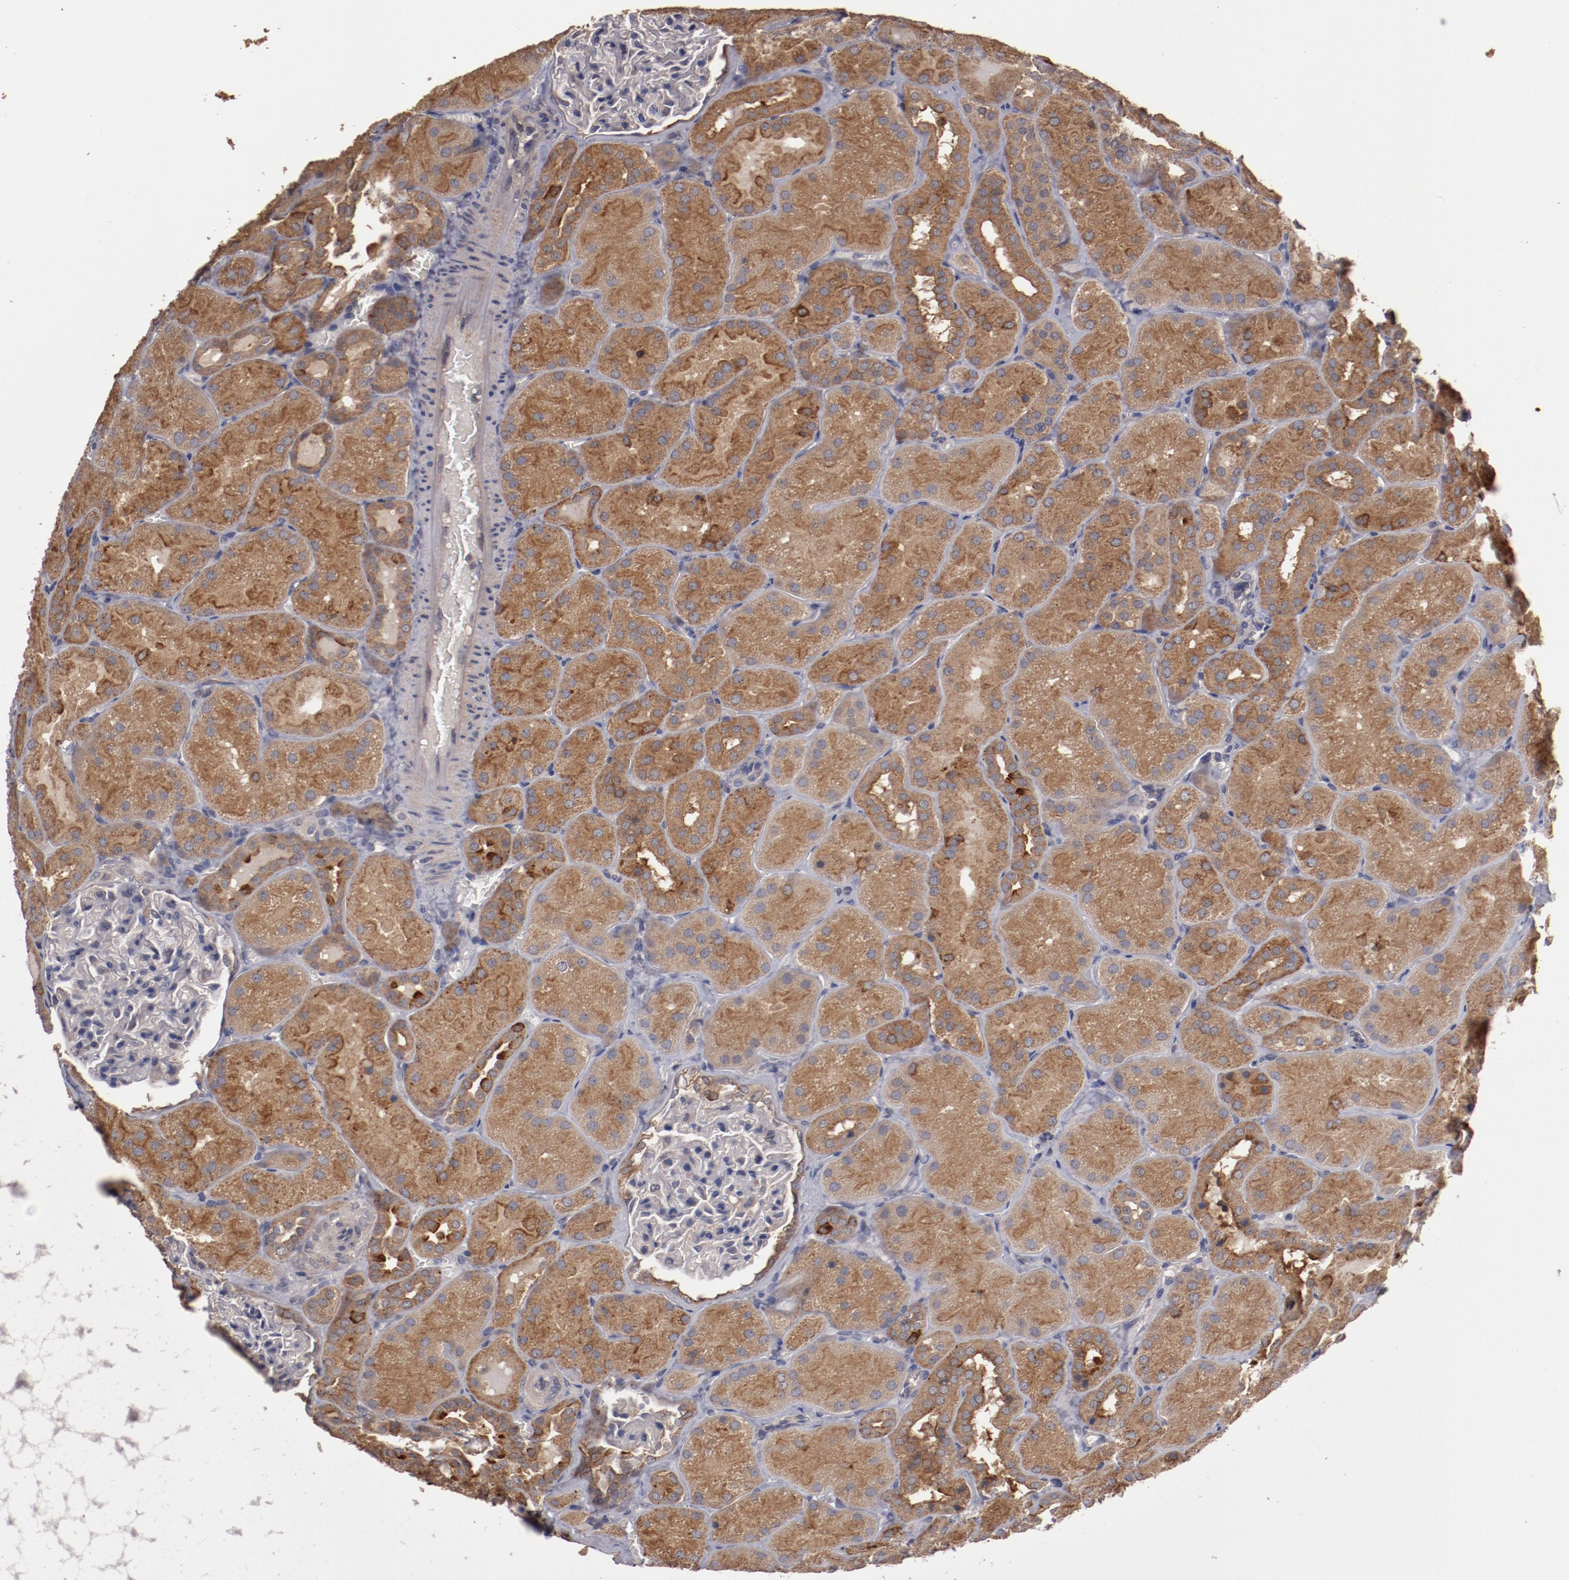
{"staining": {"intensity": "negative", "quantity": "none", "location": "none"}, "tissue": "kidney", "cell_type": "Cells in glomeruli", "image_type": "normal", "snomed": [{"axis": "morphology", "description": "Normal tissue, NOS"}, {"axis": "topography", "description": "Kidney"}], "caption": "Immunohistochemistry of benign human kidney exhibits no expression in cells in glomeruli. (DAB (3,3'-diaminobenzidine) immunohistochemistry with hematoxylin counter stain).", "gene": "LRRC75B", "patient": {"sex": "male", "age": 28}}